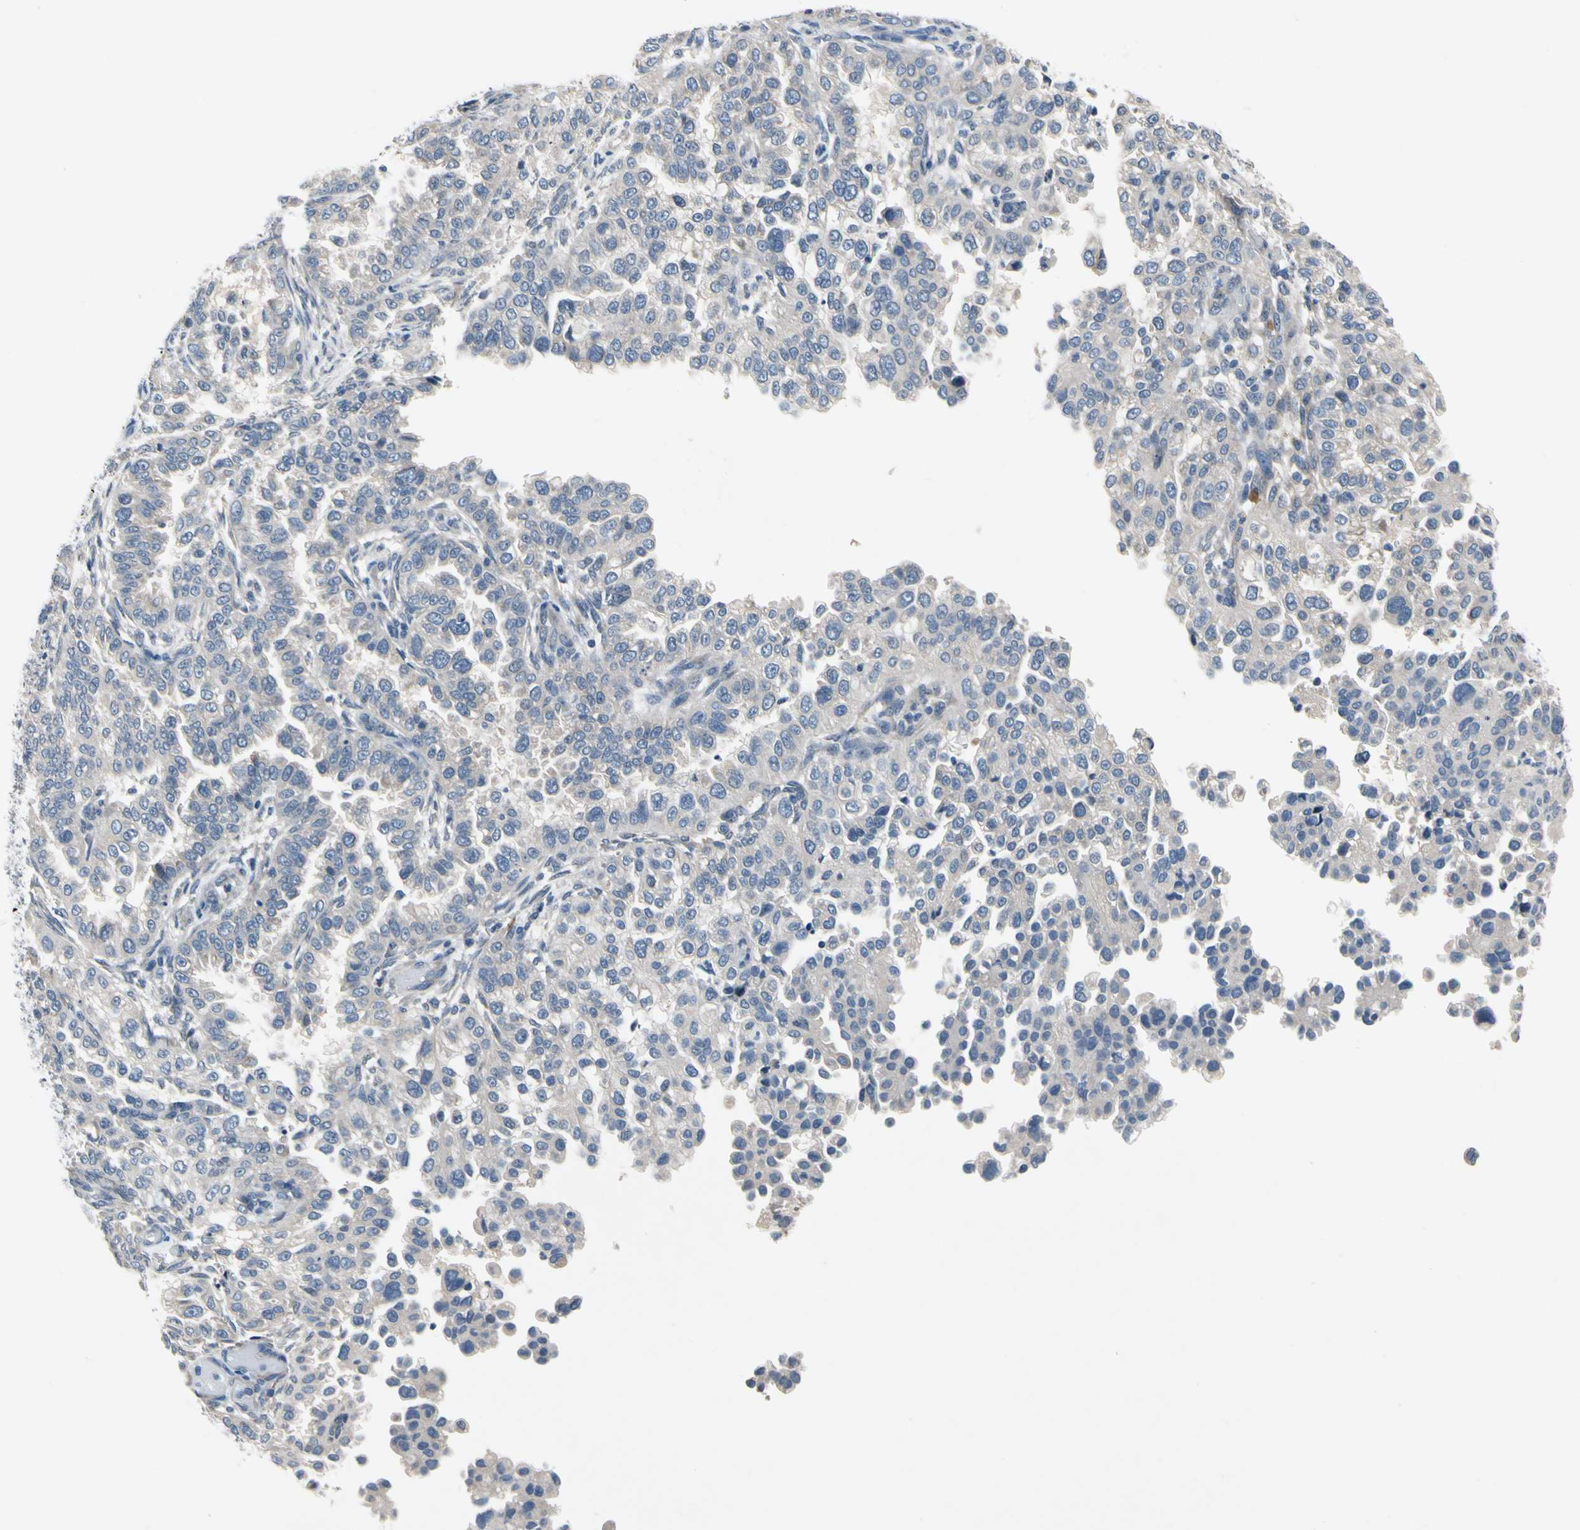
{"staining": {"intensity": "negative", "quantity": "none", "location": "none"}, "tissue": "endometrial cancer", "cell_type": "Tumor cells", "image_type": "cancer", "snomed": [{"axis": "morphology", "description": "Adenocarcinoma, NOS"}, {"axis": "topography", "description": "Endometrium"}], "caption": "DAB immunohistochemical staining of human endometrial cancer shows no significant expression in tumor cells.", "gene": "SELENOK", "patient": {"sex": "female", "age": 85}}